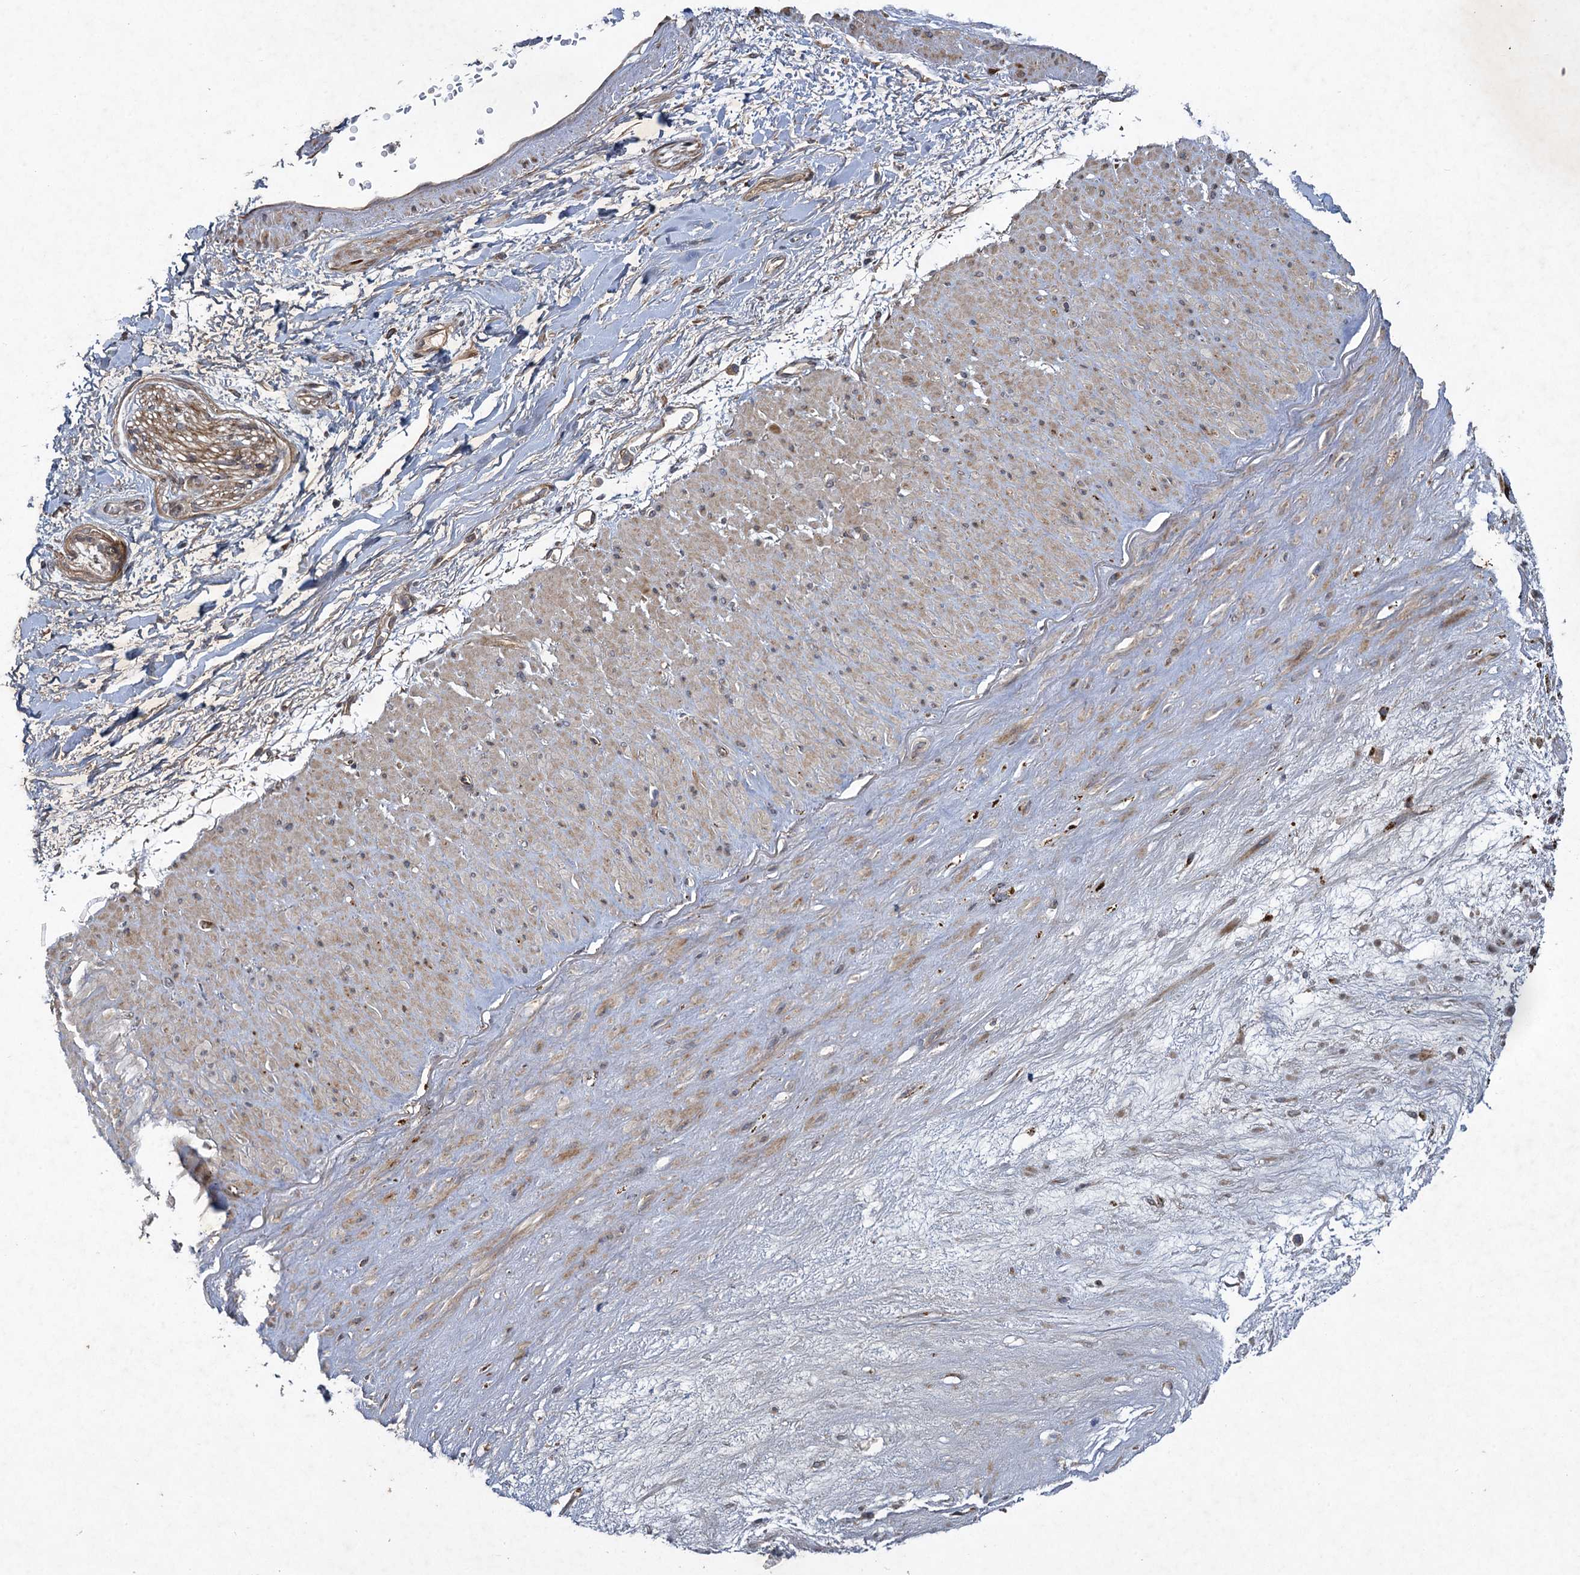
{"staining": {"intensity": "moderate", "quantity": ">75%", "location": "cytoplasmic/membranous"}, "tissue": "adipose tissue", "cell_type": "Adipocytes", "image_type": "normal", "snomed": [{"axis": "morphology", "description": "Normal tissue, NOS"}, {"axis": "topography", "description": "Soft tissue"}], "caption": "Adipose tissue stained with DAB (3,3'-diaminobenzidine) immunohistochemistry (IHC) shows medium levels of moderate cytoplasmic/membranous positivity in approximately >75% of adipocytes.", "gene": "NUDT22", "patient": {"sex": "male", "age": 72}}